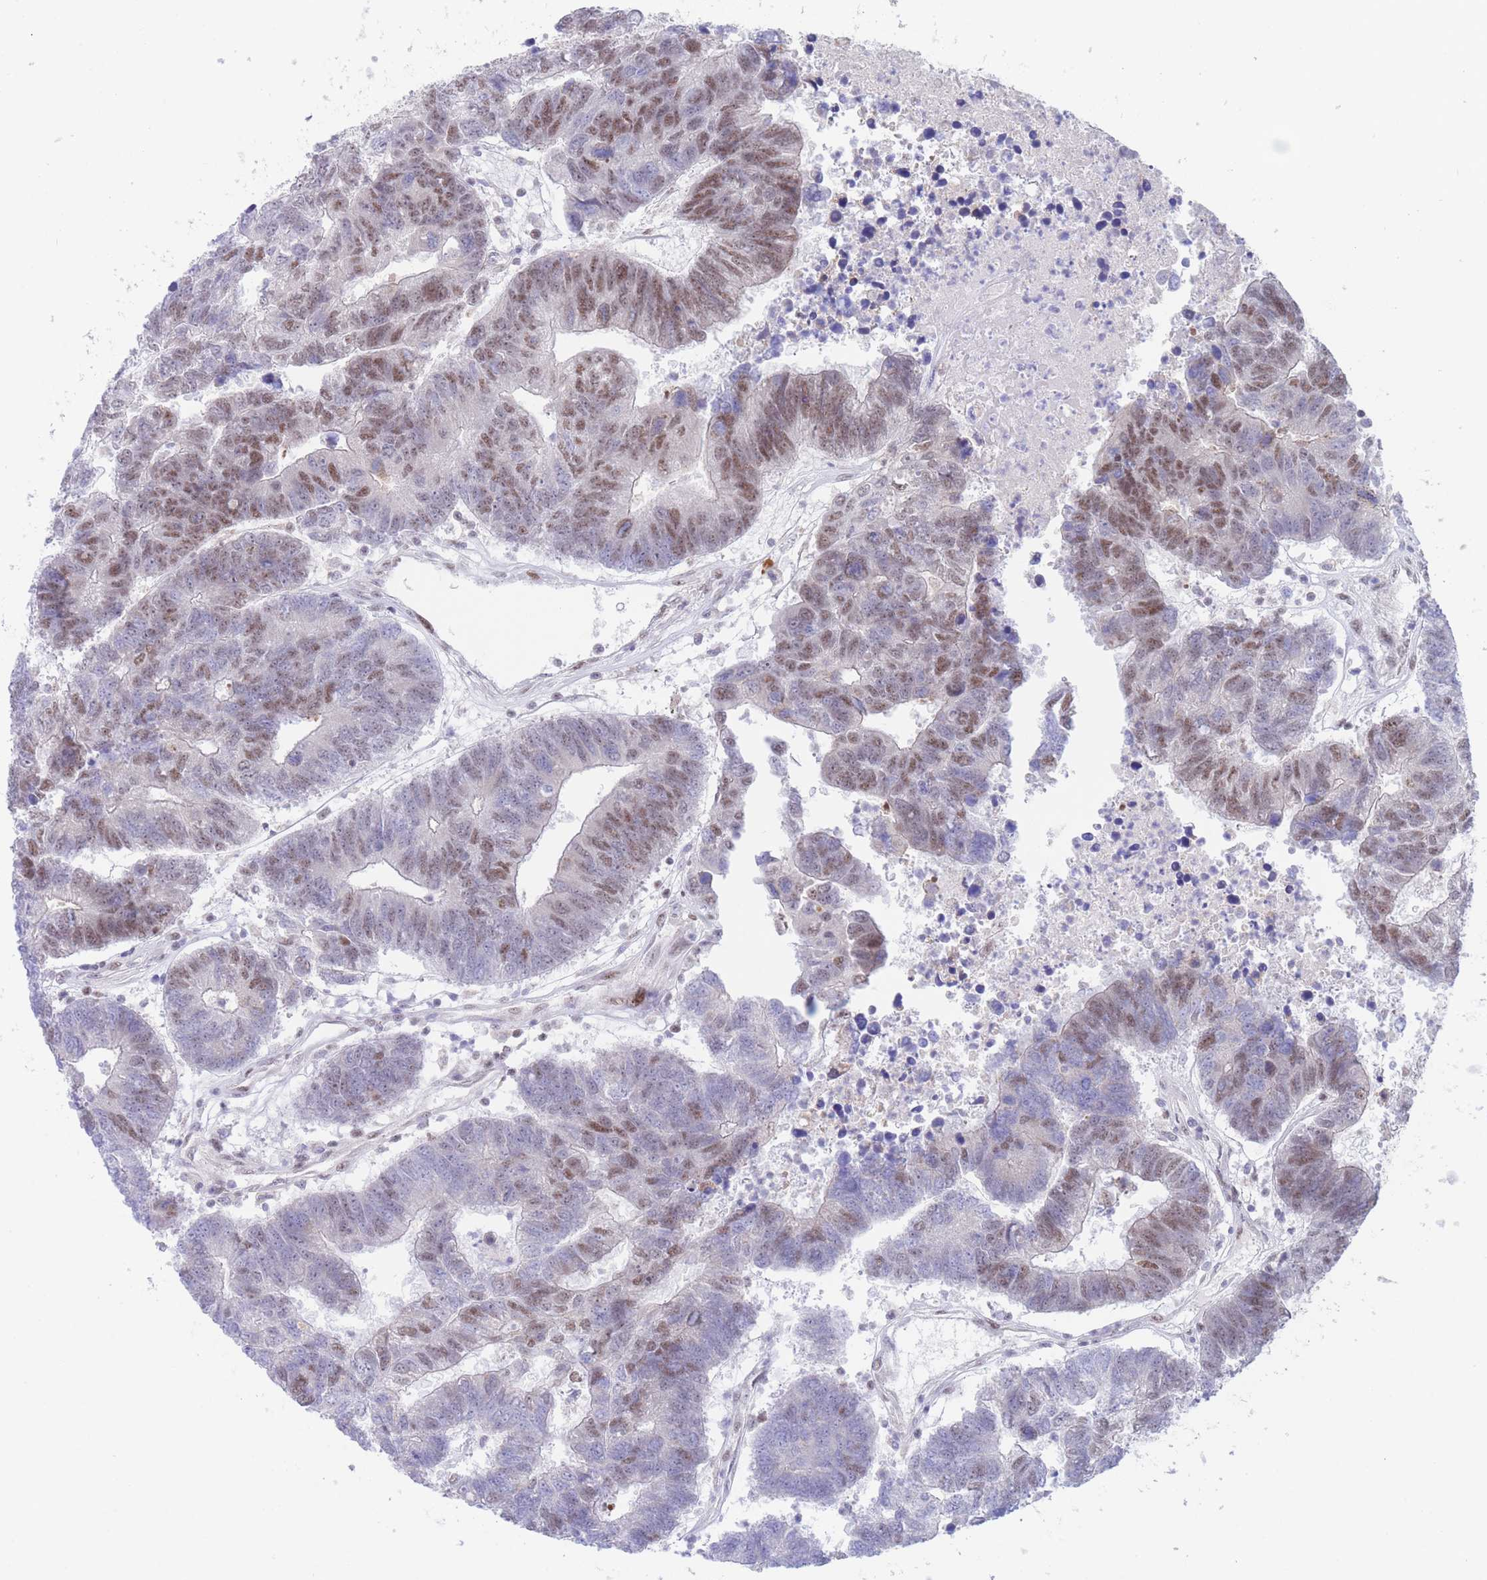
{"staining": {"intensity": "moderate", "quantity": "25%-75%", "location": "nuclear"}, "tissue": "colorectal cancer", "cell_type": "Tumor cells", "image_type": "cancer", "snomed": [{"axis": "morphology", "description": "Adenocarcinoma, NOS"}, {"axis": "topography", "description": "Colon"}], "caption": "Approximately 25%-75% of tumor cells in colorectal cancer (adenocarcinoma) reveal moderate nuclear protein staining as visualized by brown immunohistochemical staining.", "gene": "SMAD9", "patient": {"sex": "female", "age": 48}}